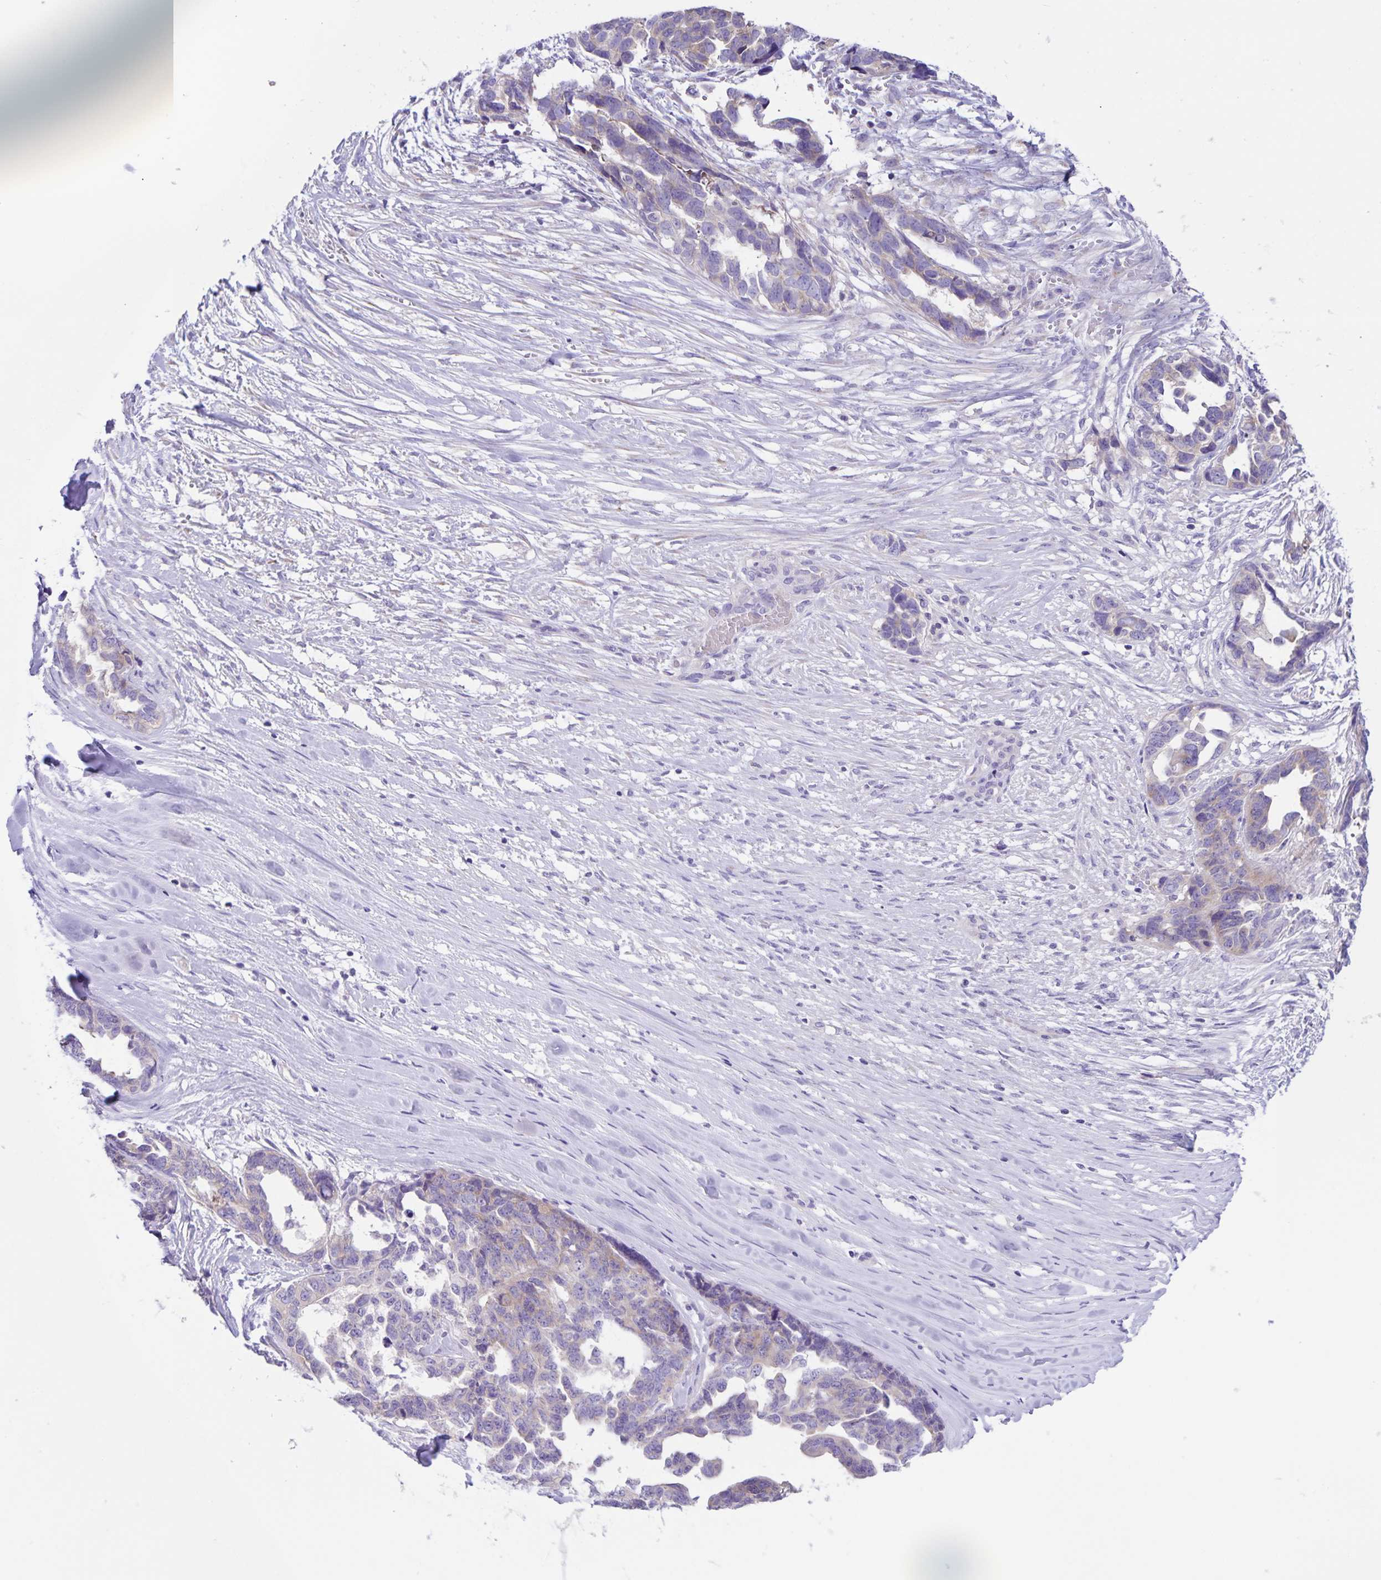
{"staining": {"intensity": "negative", "quantity": "none", "location": "none"}, "tissue": "ovarian cancer", "cell_type": "Tumor cells", "image_type": "cancer", "snomed": [{"axis": "morphology", "description": "Cystadenocarcinoma, serous, NOS"}, {"axis": "topography", "description": "Ovary"}], "caption": "The image exhibits no staining of tumor cells in ovarian cancer.", "gene": "CAPSL", "patient": {"sex": "female", "age": 69}}